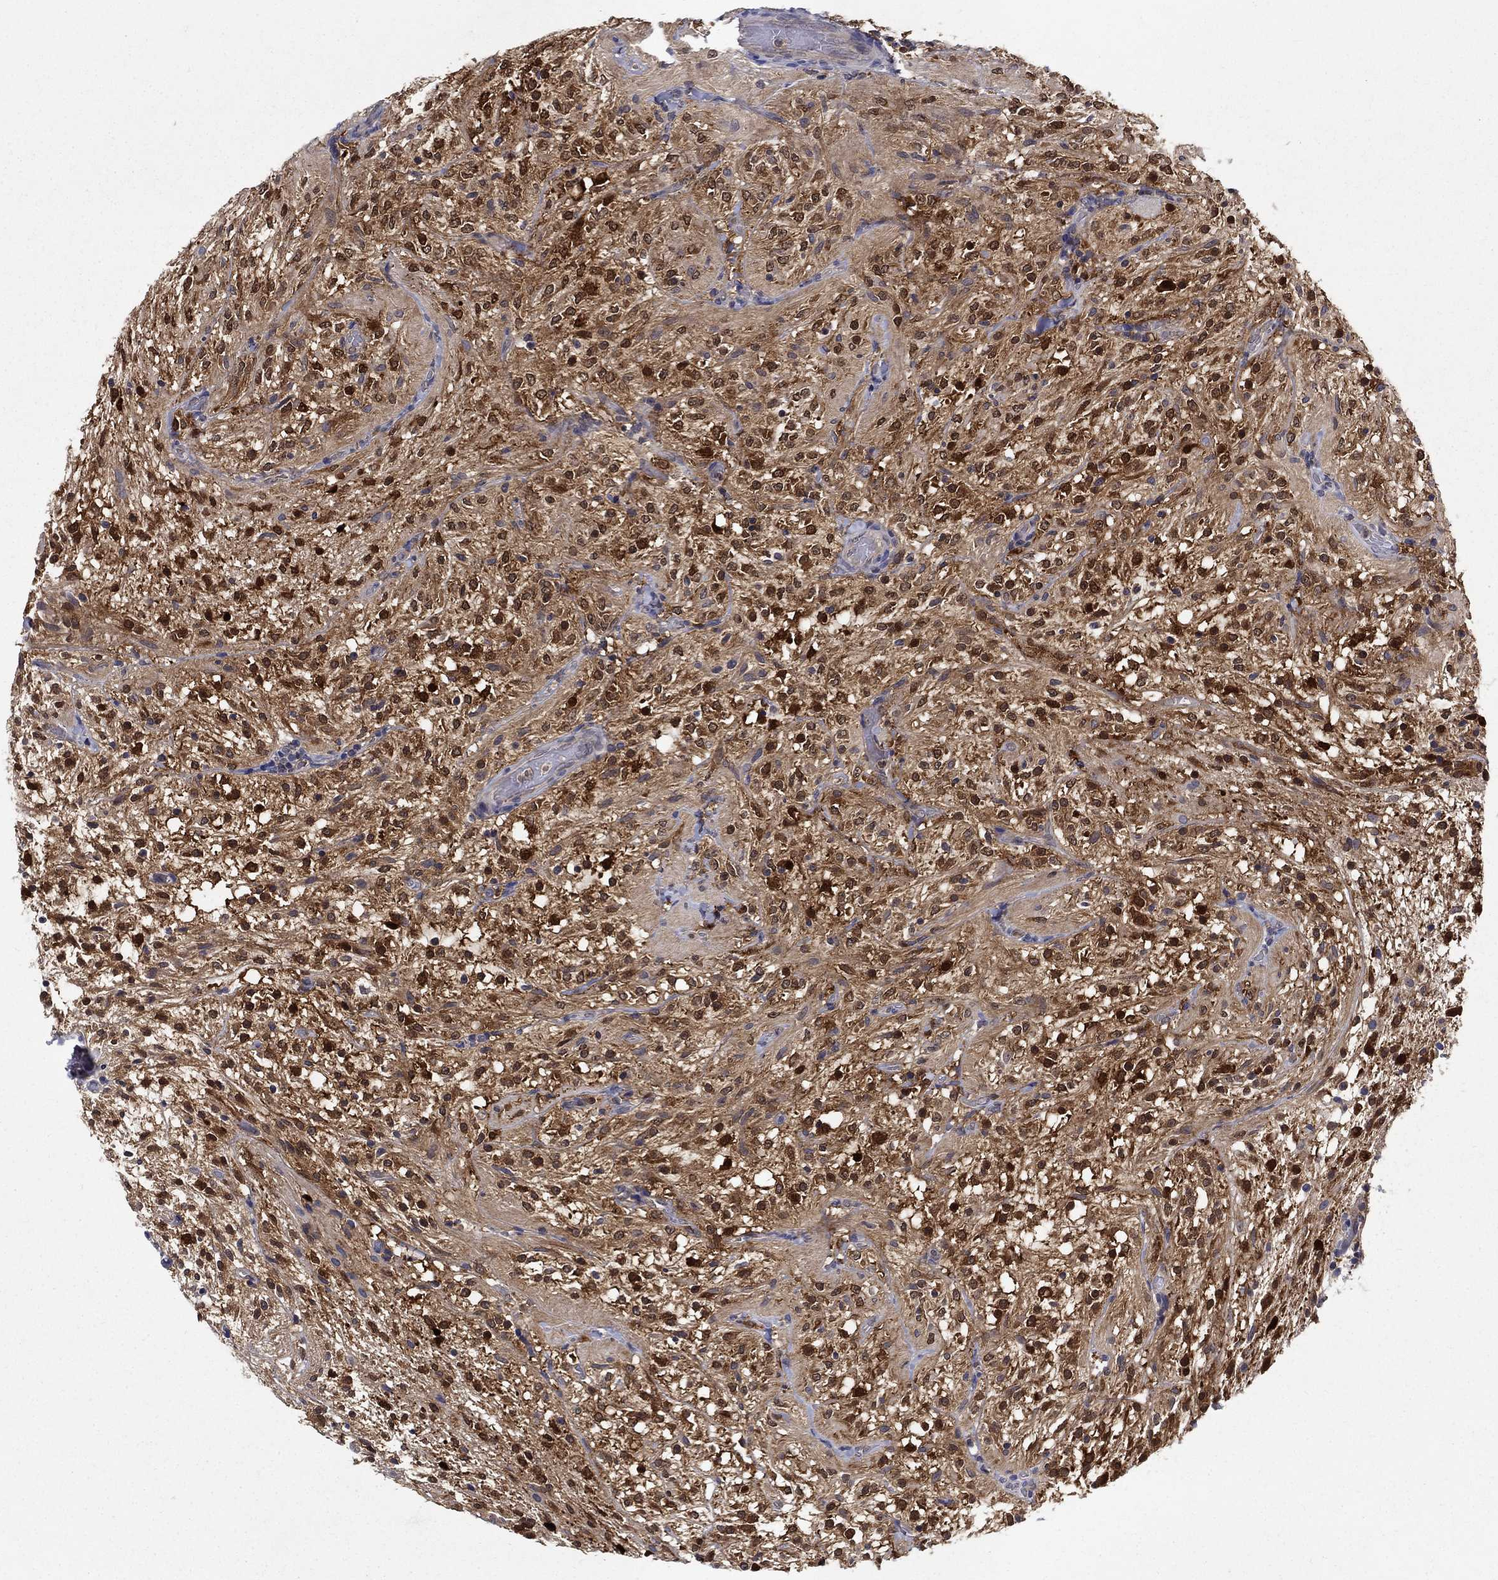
{"staining": {"intensity": "moderate", "quantity": ">75%", "location": "cytoplasmic/membranous,nuclear"}, "tissue": "glioma", "cell_type": "Tumor cells", "image_type": "cancer", "snomed": [{"axis": "morphology", "description": "Glioma, malignant, Low grade"}, {"axis": "topography", "description": "Brain"}], "caption": "Glioma stained for a protein (brown) exhibits moderate cytoplasmic/membranous and nuclear positive expression in about >75% of tumor cells.", "gene": "GLTP", "patient": {"sex": "male", "age": 3}}